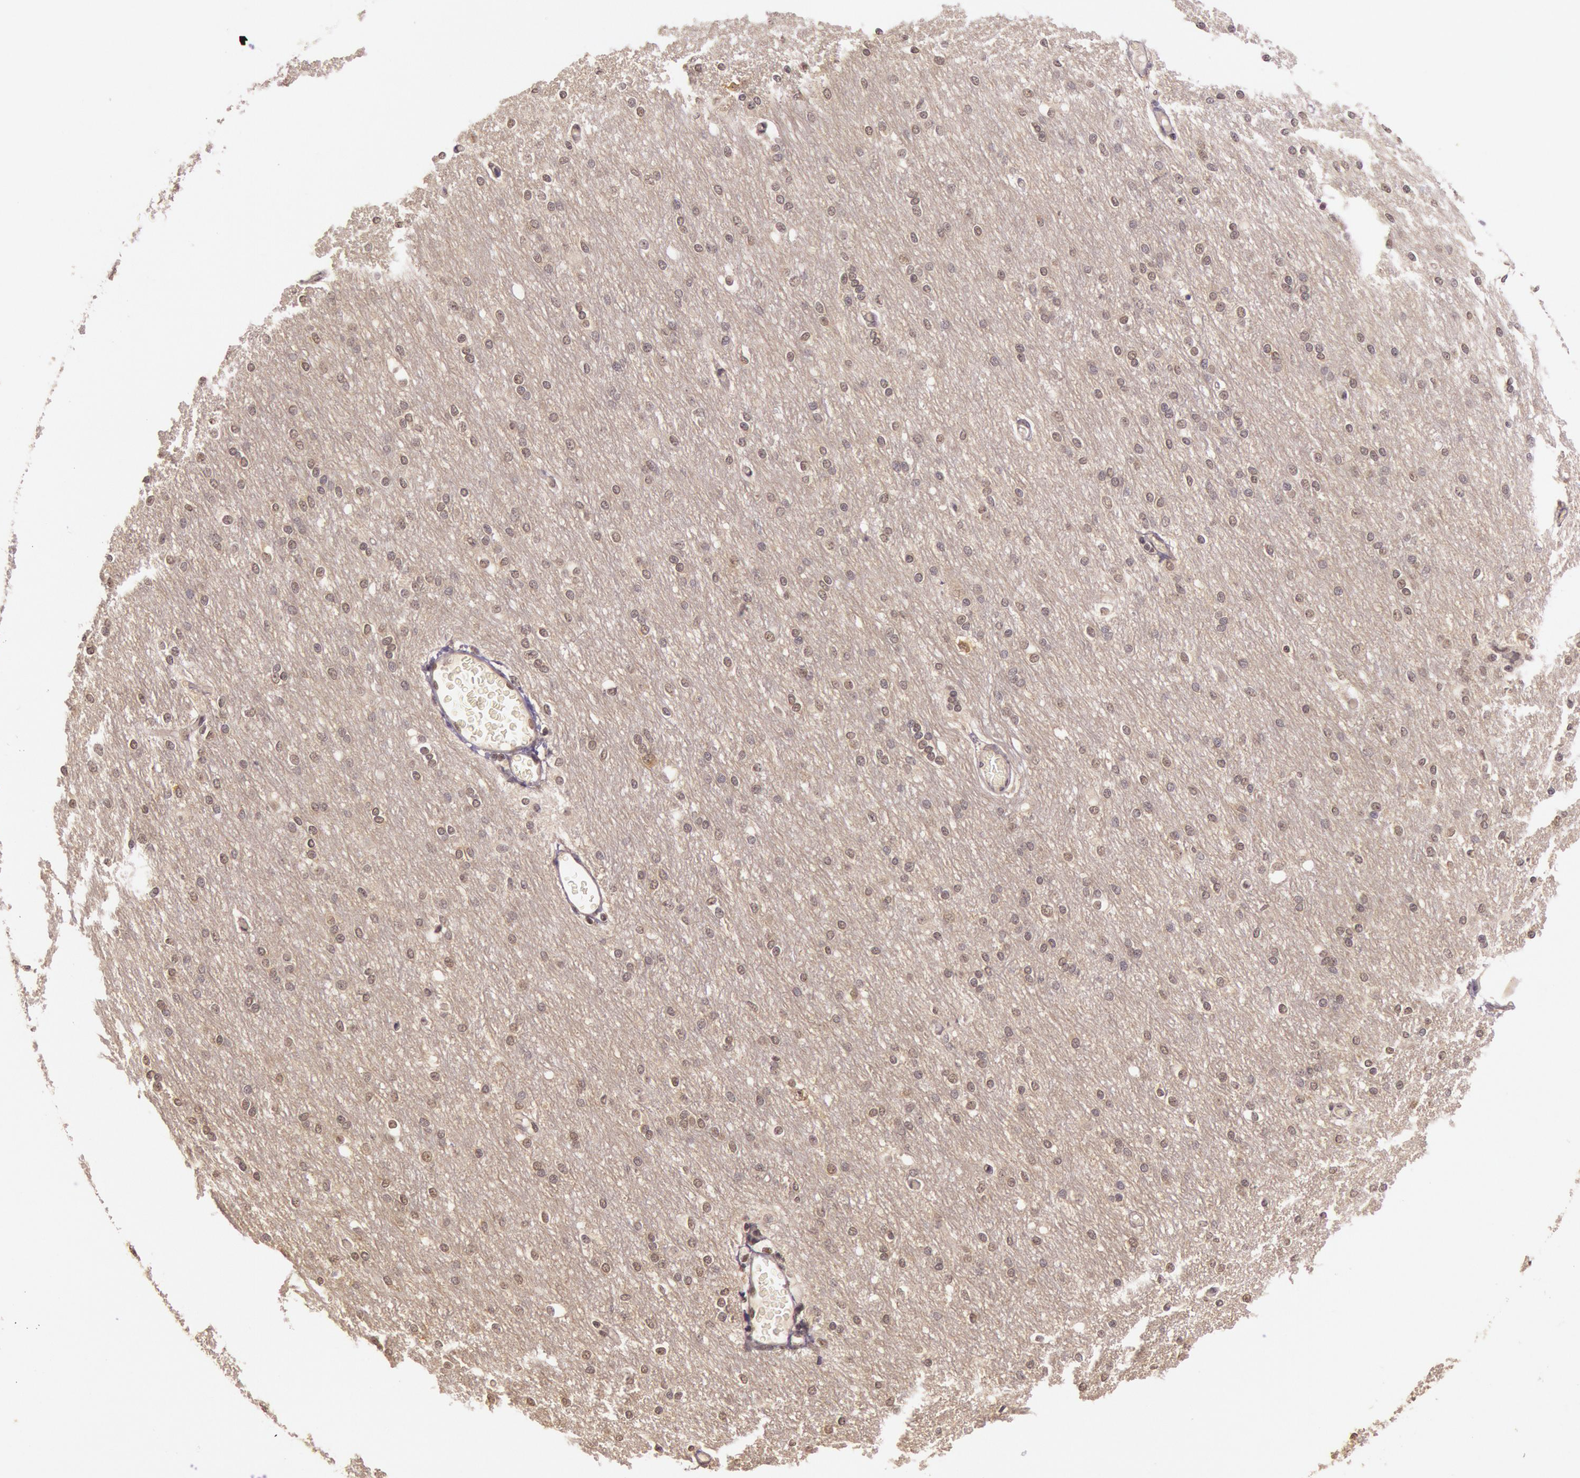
{"staining": {"intensity": "weak", "quantity": "<25%", "location": "nuclear"}, "tissue": "cerebral cortex", "cell_type": "Endothelial cells", "image_type": "normal", "snomed": [{"axis": "morphology", "description": "Normal tissue, NOS"}, {"axis": "morphology", "description": "Inflammation, NOS"}, {"axis": "topography", "description": "Cerebral cortex"}], "caption": "This is an immunohistochemistry image of benign cerebral cortex. There is no staining in endothelial cells.", "gene": "RTL10", "patient": {"sex": "male", "age": 6}}